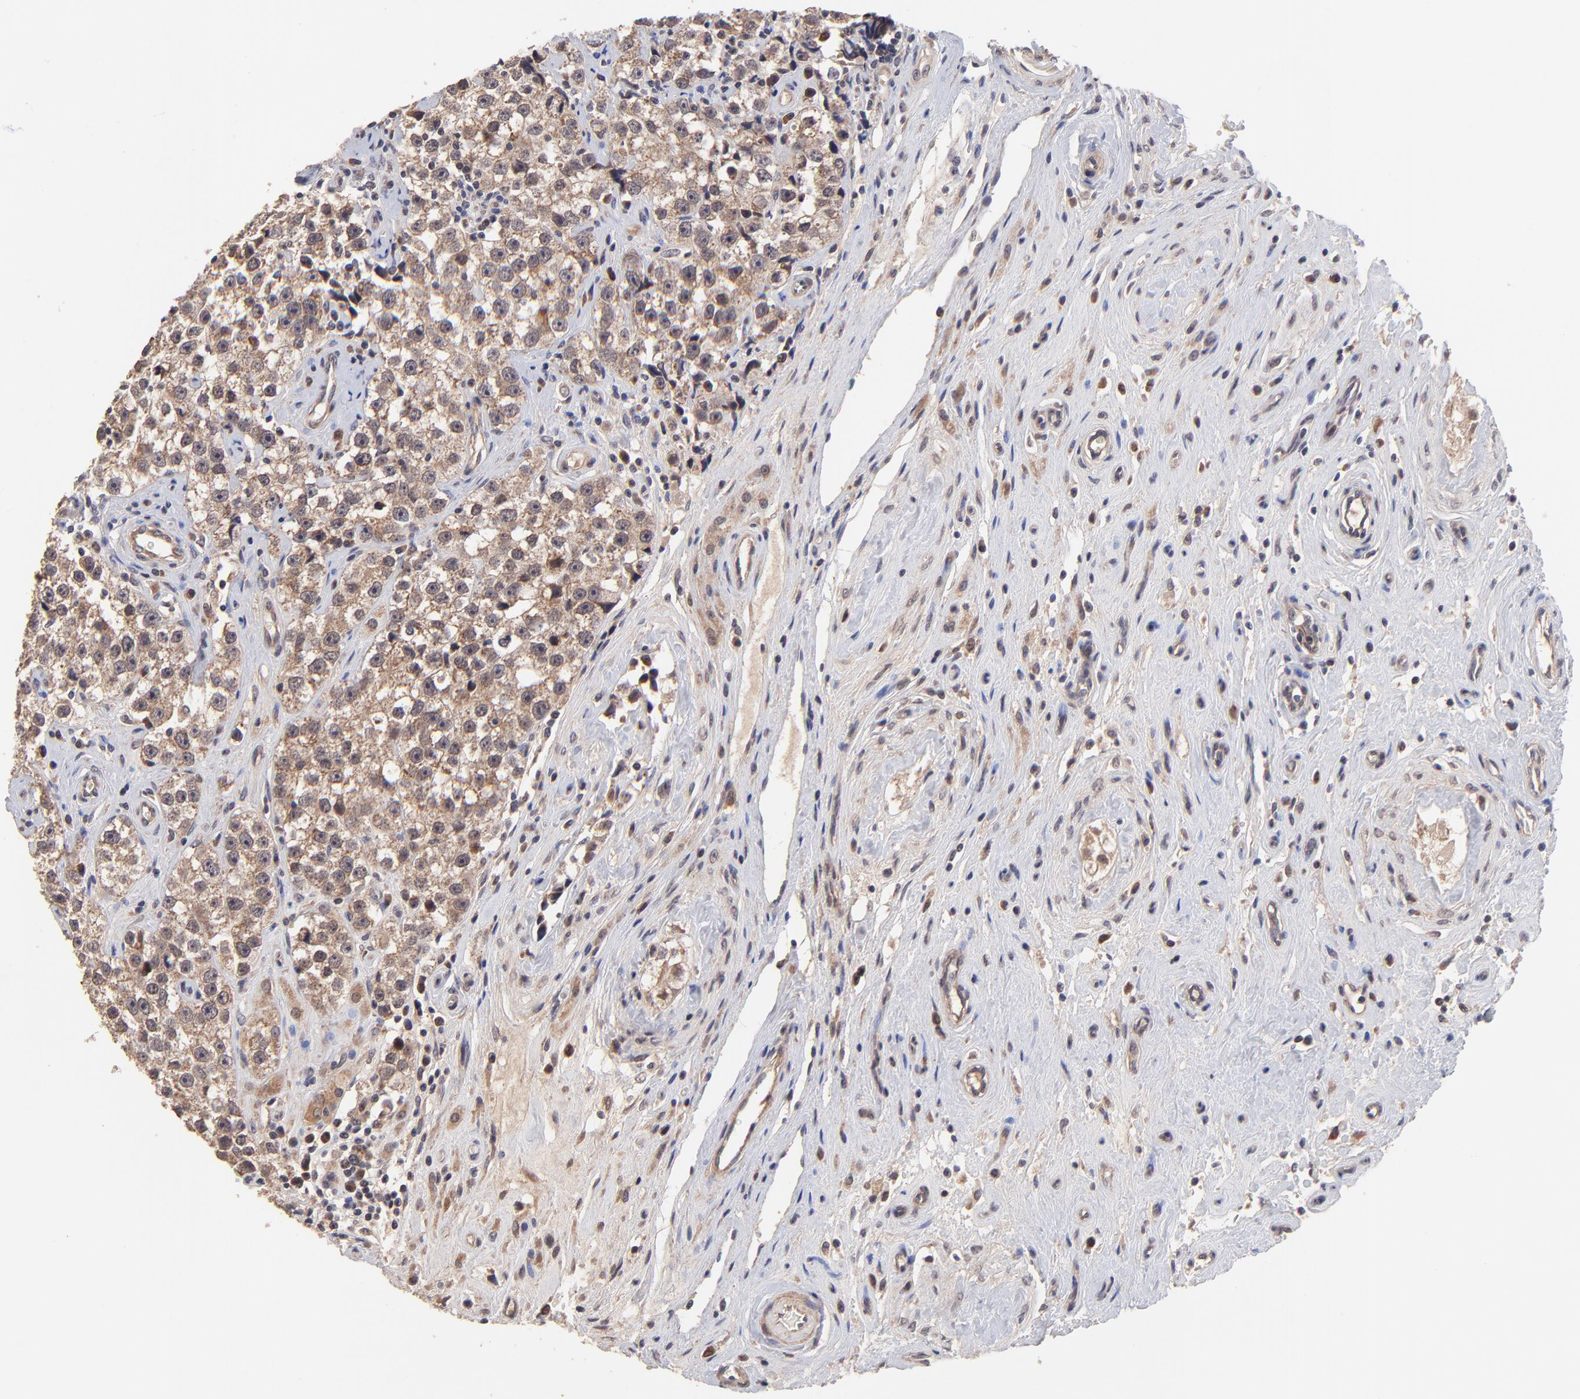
{"staining": {"intensity": "moderate", "quantity": ">75%", "location": "cytoplasmic/membranous"}, "tissue": "testis cancer", "cell_type": "Tumor cells", "image_type": "cancer", "snomed": [{"axis": "morphology", "description": "Seminoma, NOS"}, {"axis": "topography", "description": "Testis"}], "caption": "Protein staining of testis seminoma tissue displays moderate cytoplasmic/membranous positivity in approximately >75% of tumor cells. The protein of interest is stained brown, and the nuclei are stained in blue (DAB (3,3'-diaminobenzidine) IHC with brightfield microscopy, high magnification).", "gene": "BAIAP2L2", "patient": {"sex": "male", "age": 32}}